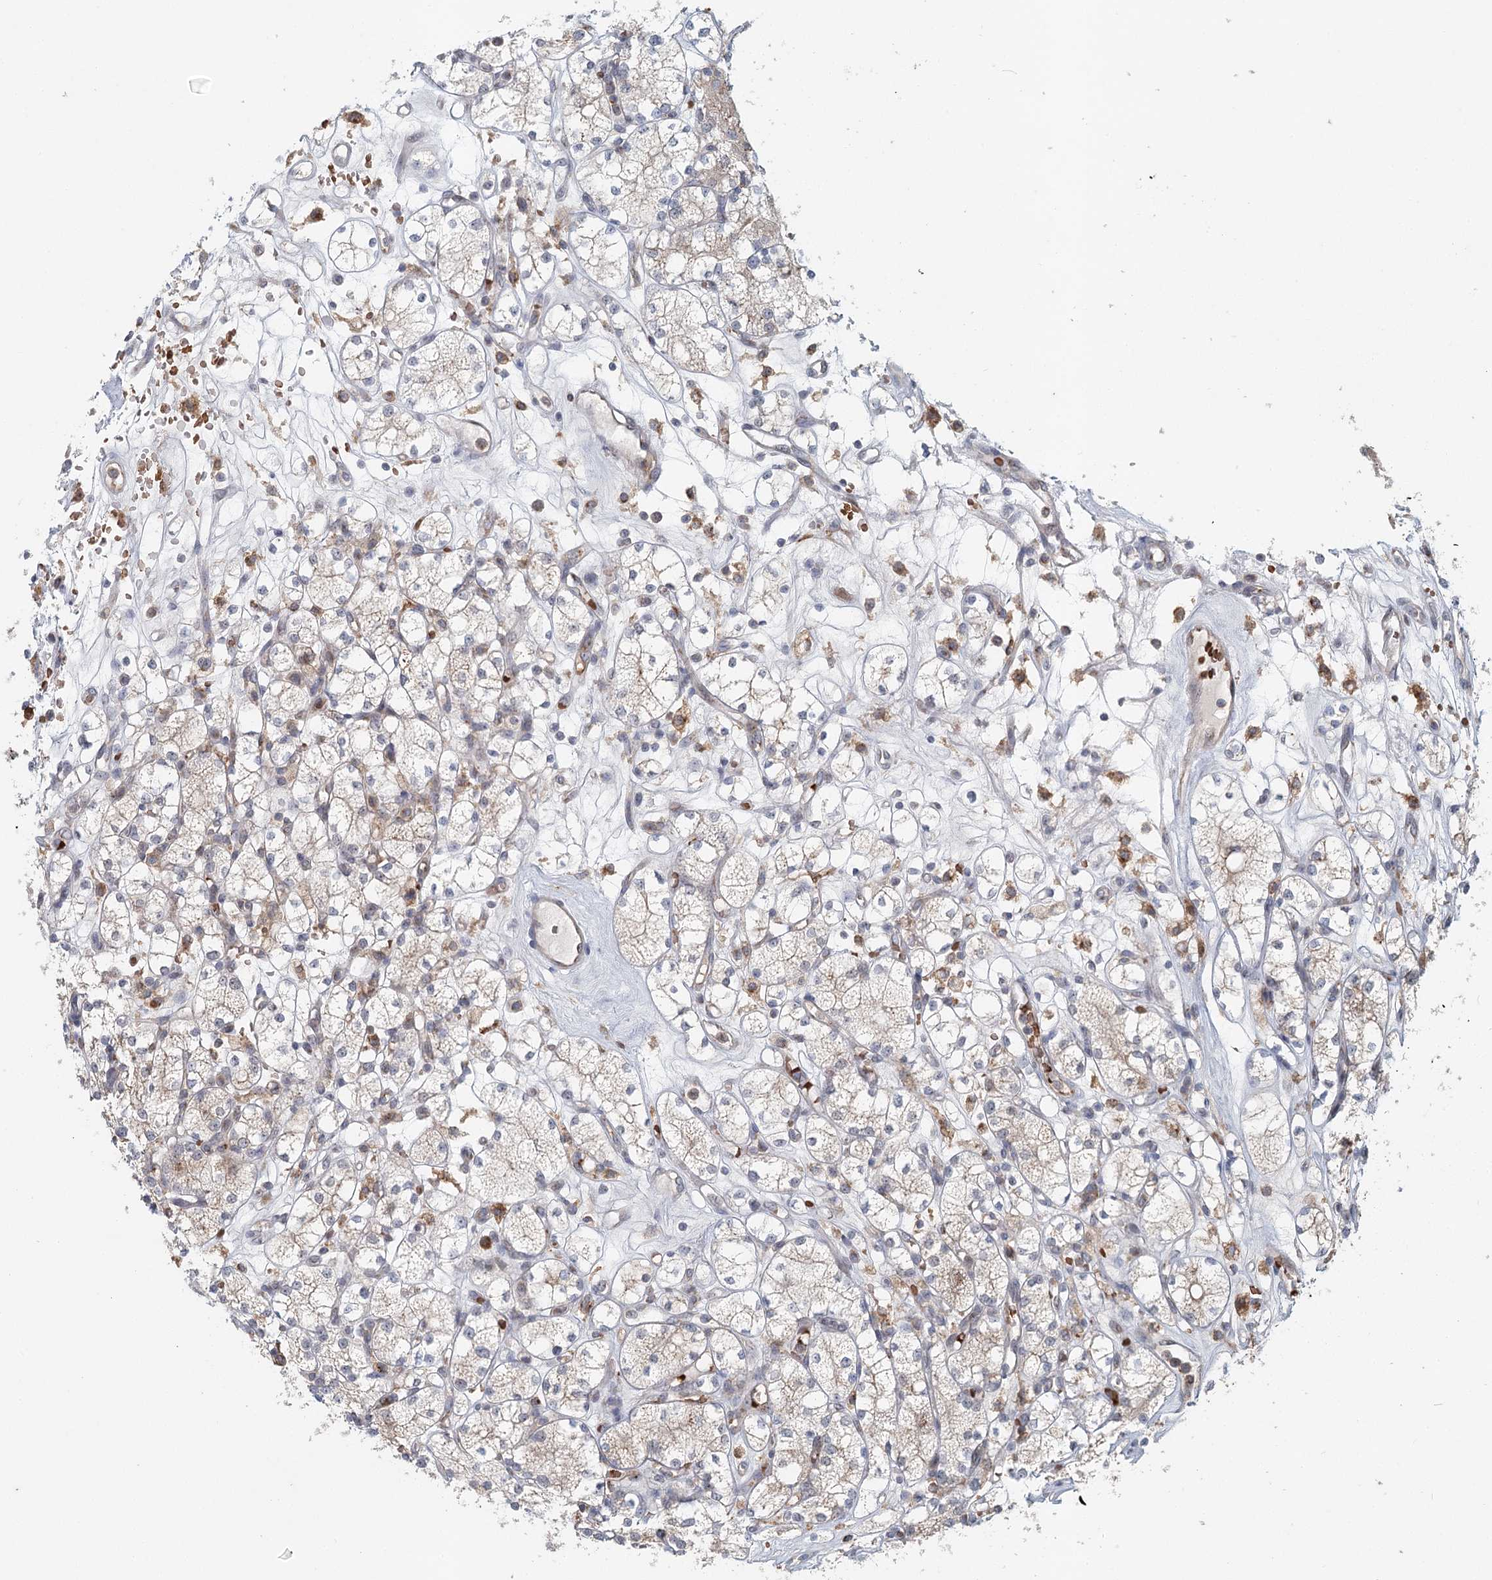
{"staining": {"intensity": "weak", "quantity": "<25%", "location": "cytoplasmic/membranous"}, "tissue": "renal cancer", "cell_type": "Tumor cells", "image_type": "cancer", "snomed": [{"axis": "morphology", "description": "Adenocarcinoma, NOS"}, {"axis": "topography", "description": "Kidney"}], "caption": "This is a histopathology image of immunohistochemistry (IHC) staining of adenocarcinoma (renal), which shows no staining in tumor cells.", "gene": "ADK", "patient": {"sex": "male", "age": 77}}